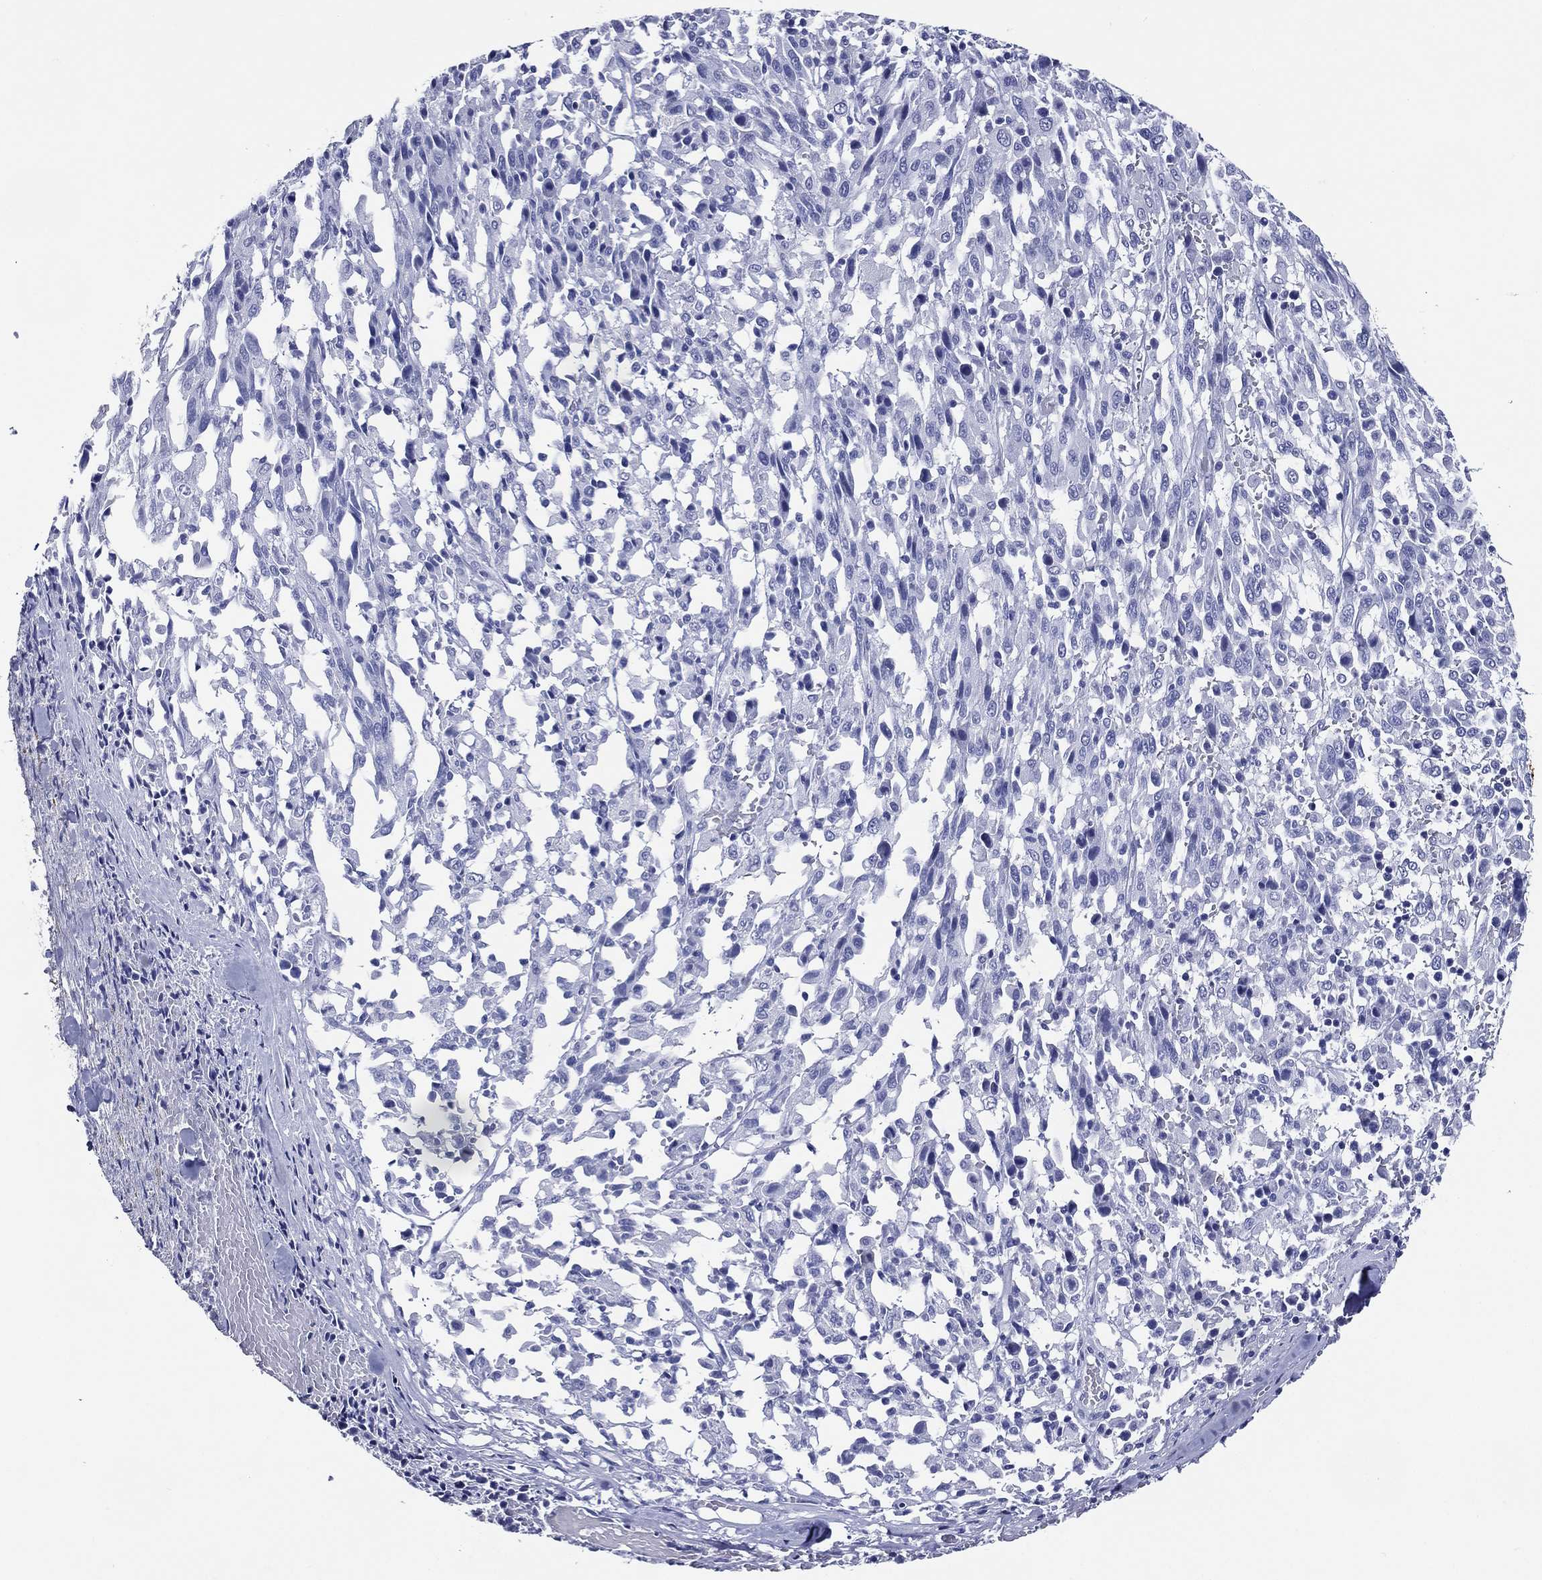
{"staining": {"intensity": "negative", "quantity": "none", "location": "none"}, "tissue": "melanoma", "cell_type": "Tumor cells", "image_type": "cancer", "snomed": [{"axis": "morphology", "description": "Malignant melanoma, NOS"}, {"axis": "topography", "description": "Skin"}], "caption": "High magnification brightfield microscopy of melanoma stained with DAB (brown) and counterstained with hematoxylin (blue): tumor cells show no significant staining.", "gene": "ACE2", "patient": {"sex": "female", "age": 91}}